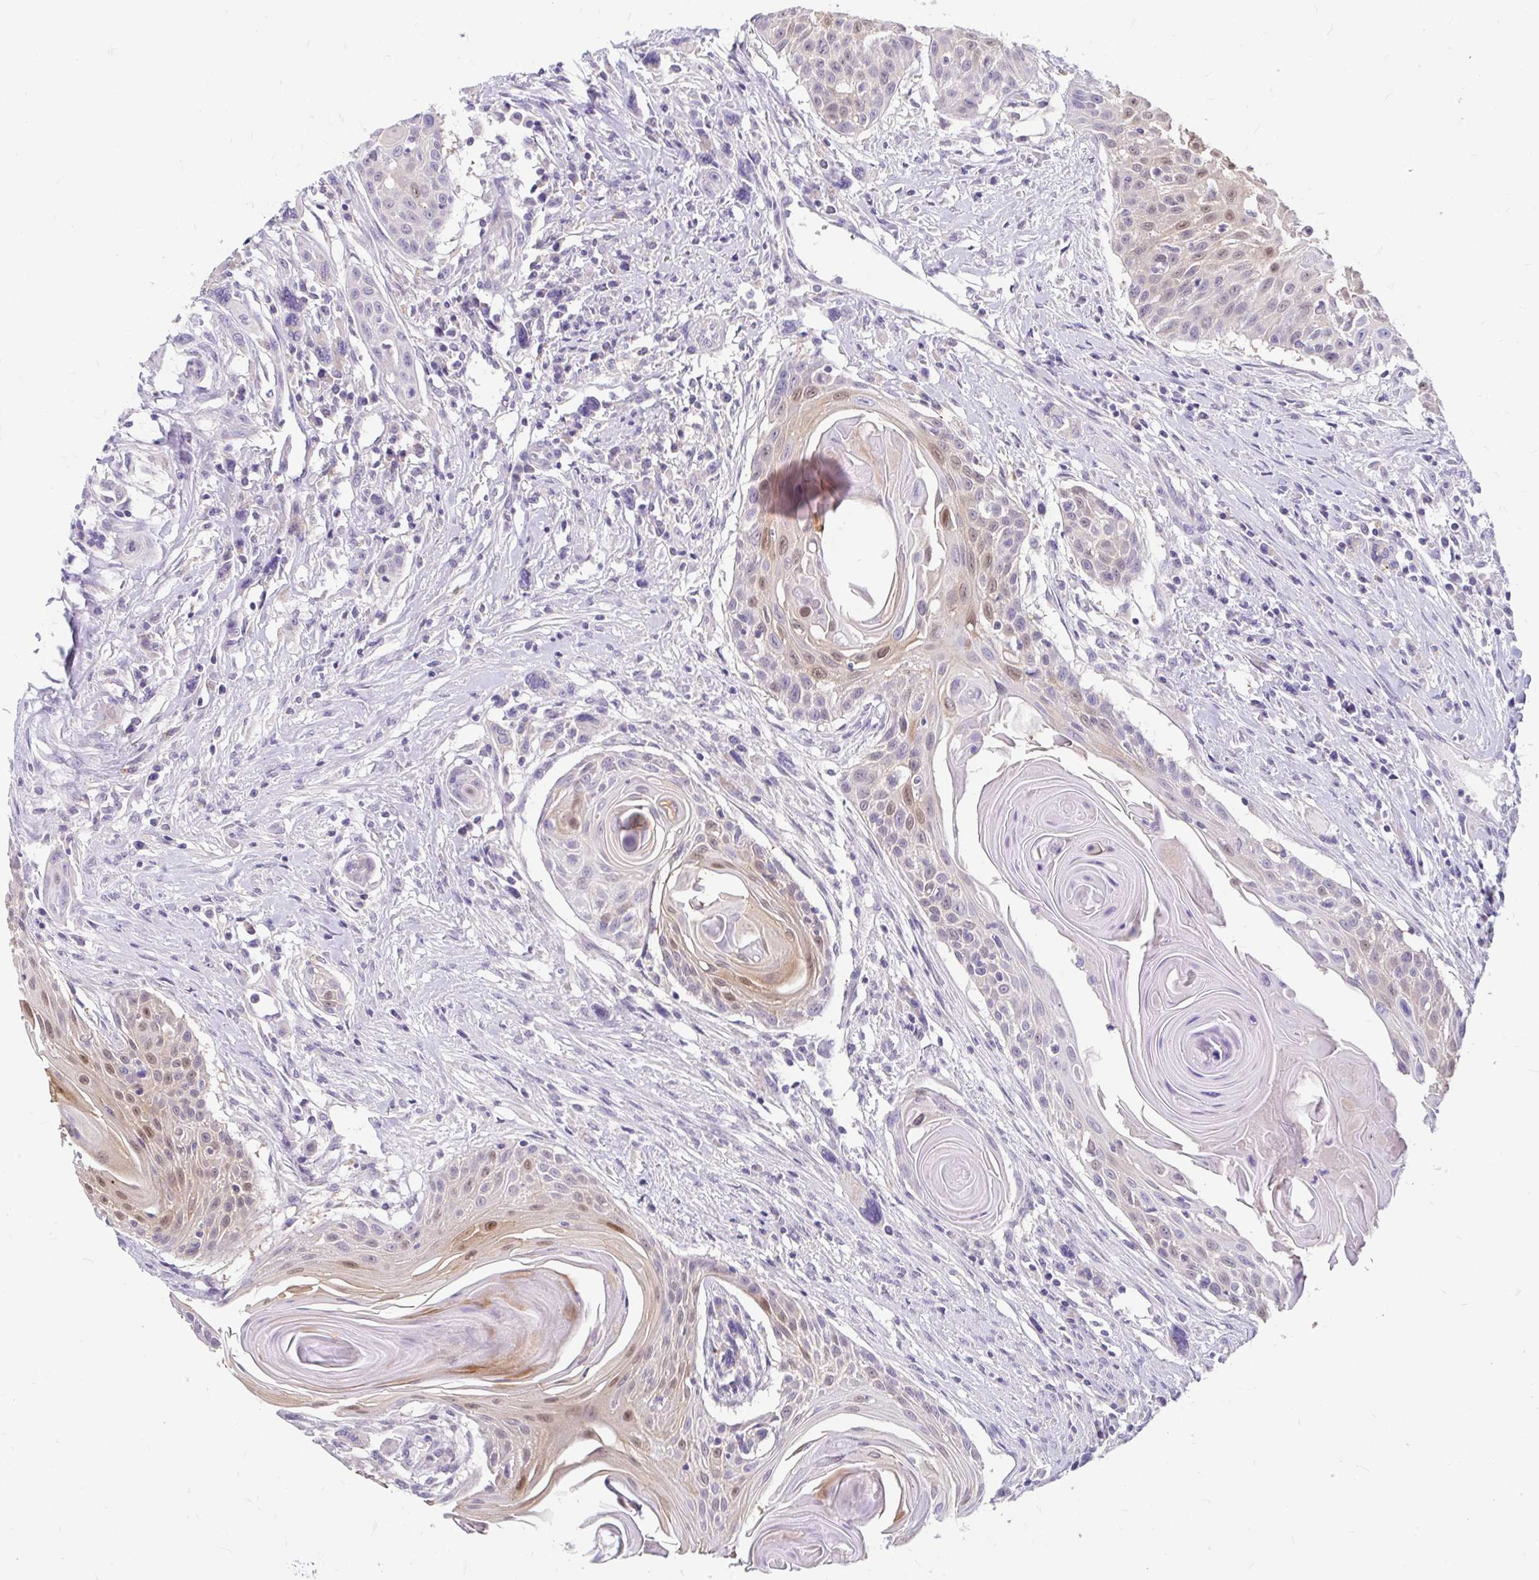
{"staining": {"intensity": "weak", "quantity": "<25%", "location": "nuclear"}, "tissue": "head and neck cancer", "cell_type": "Tumor cells", "image_type": "cancer", "snomed": [{"axis": "morphology", "description": "Squamous cell carcinoma, NOS"}, {"axis": "topography", "description": "Lymph node"}, {"axis": "topography", "description": "Salivary gland"}, {"axis": "topography", "description": "Head-Neck"}], "caption": "The micrograph displays no significant positivity in tumor cells of head and neck cancer (squamous cell carcinoma).", "gene": "ADH1A", "patient": {"sex": "female", "age": 74}}